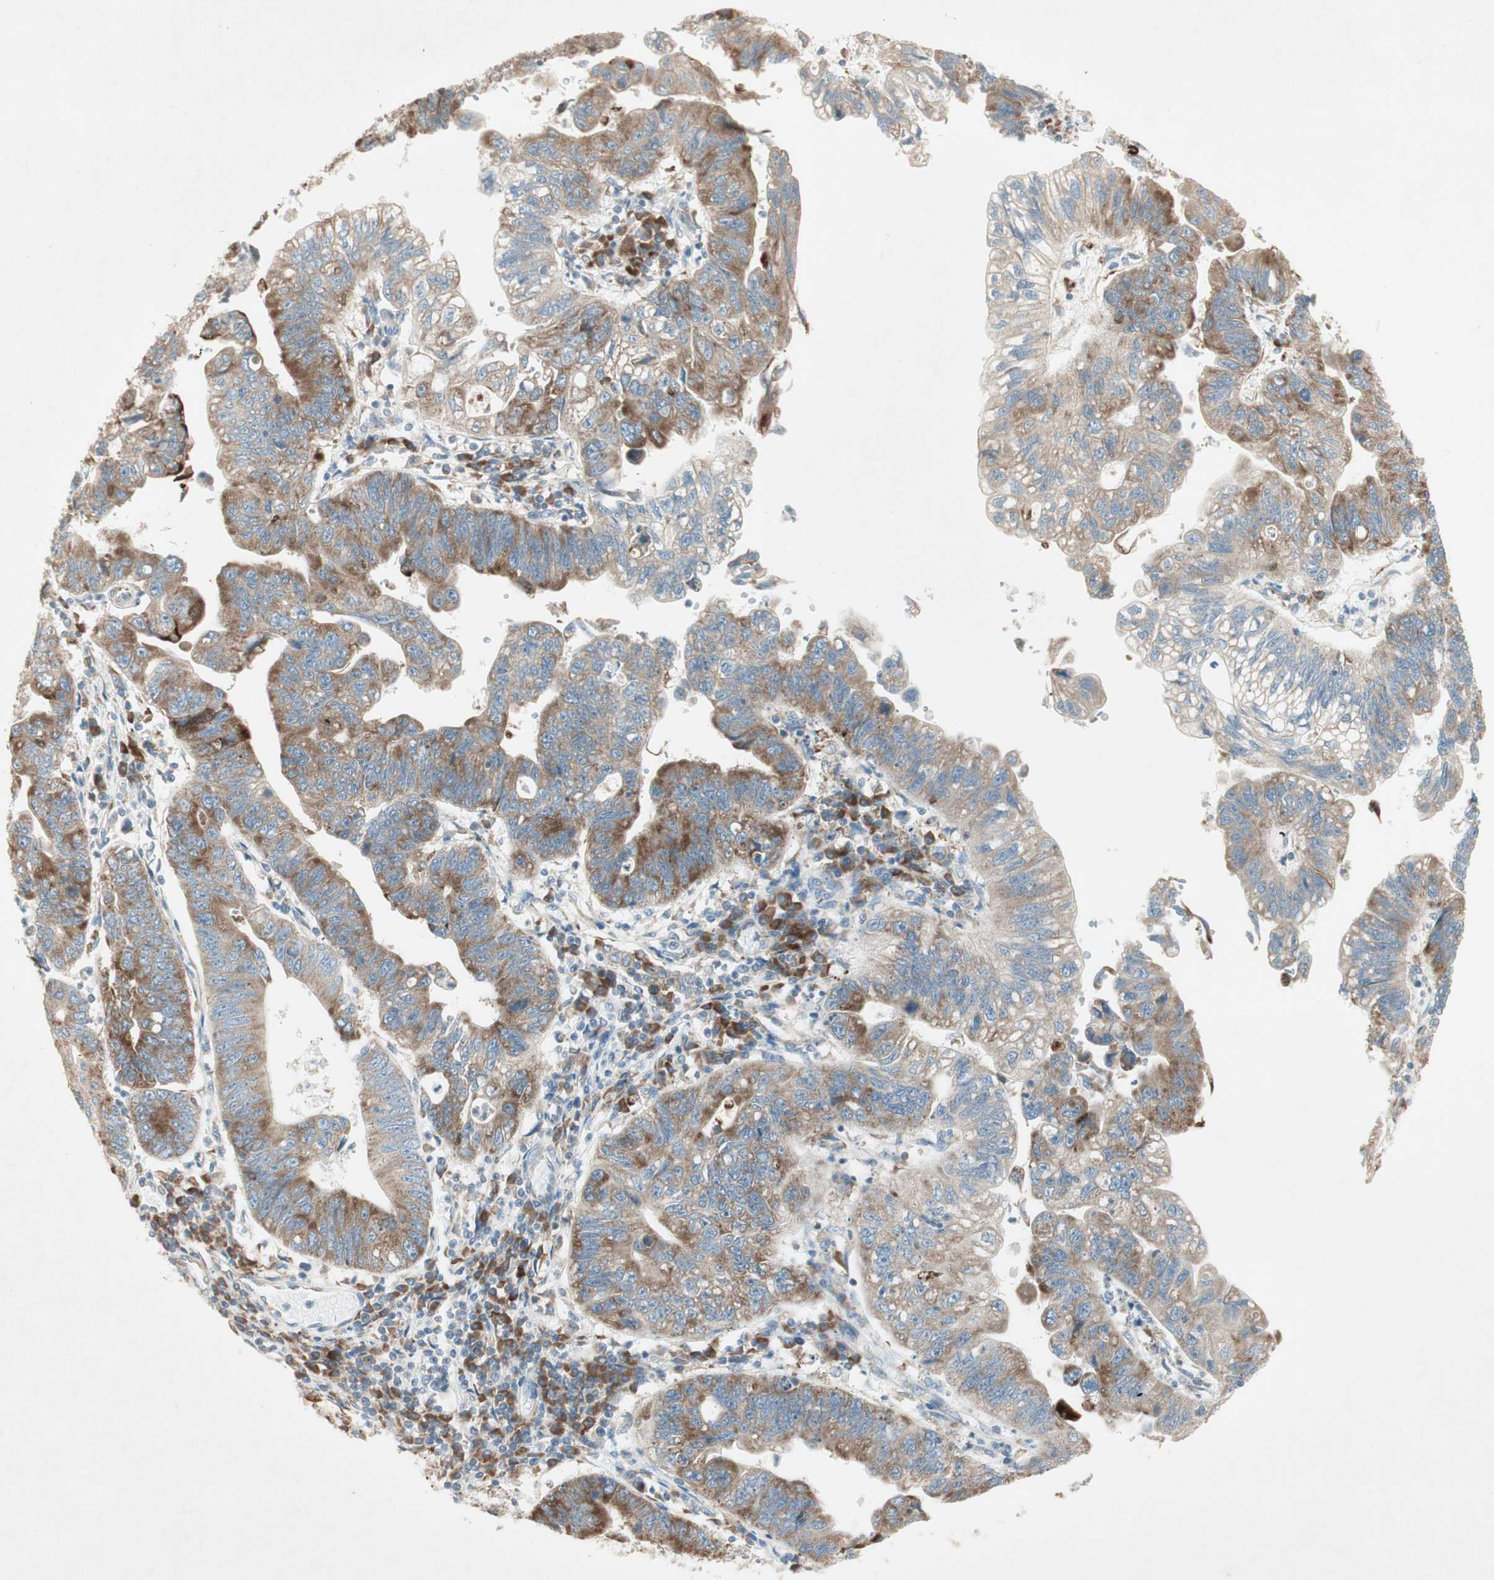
{"staining": {"intensity": "moderate", "quantity": ">75%", "location": "cytoplasmic/membranous"}, "tissue": "stomach cancer", "cell_type": "Tumor cells", "image_type": "cancer", "snomed": [{"axis": "morphology", "description": "Adenocarcinoma, NOS"}, {"axis": "topography", "description": "Stomach"}], "caption": "Stomach cancer stained with DAB (3,3'-diaminobenzidine) IHC shows medium levels of moderate cytoplasmic/membranous positivity in about >75% of tumor cells.", "gene": "RPL23", "patient": {"sex": "male", "age": 59}}